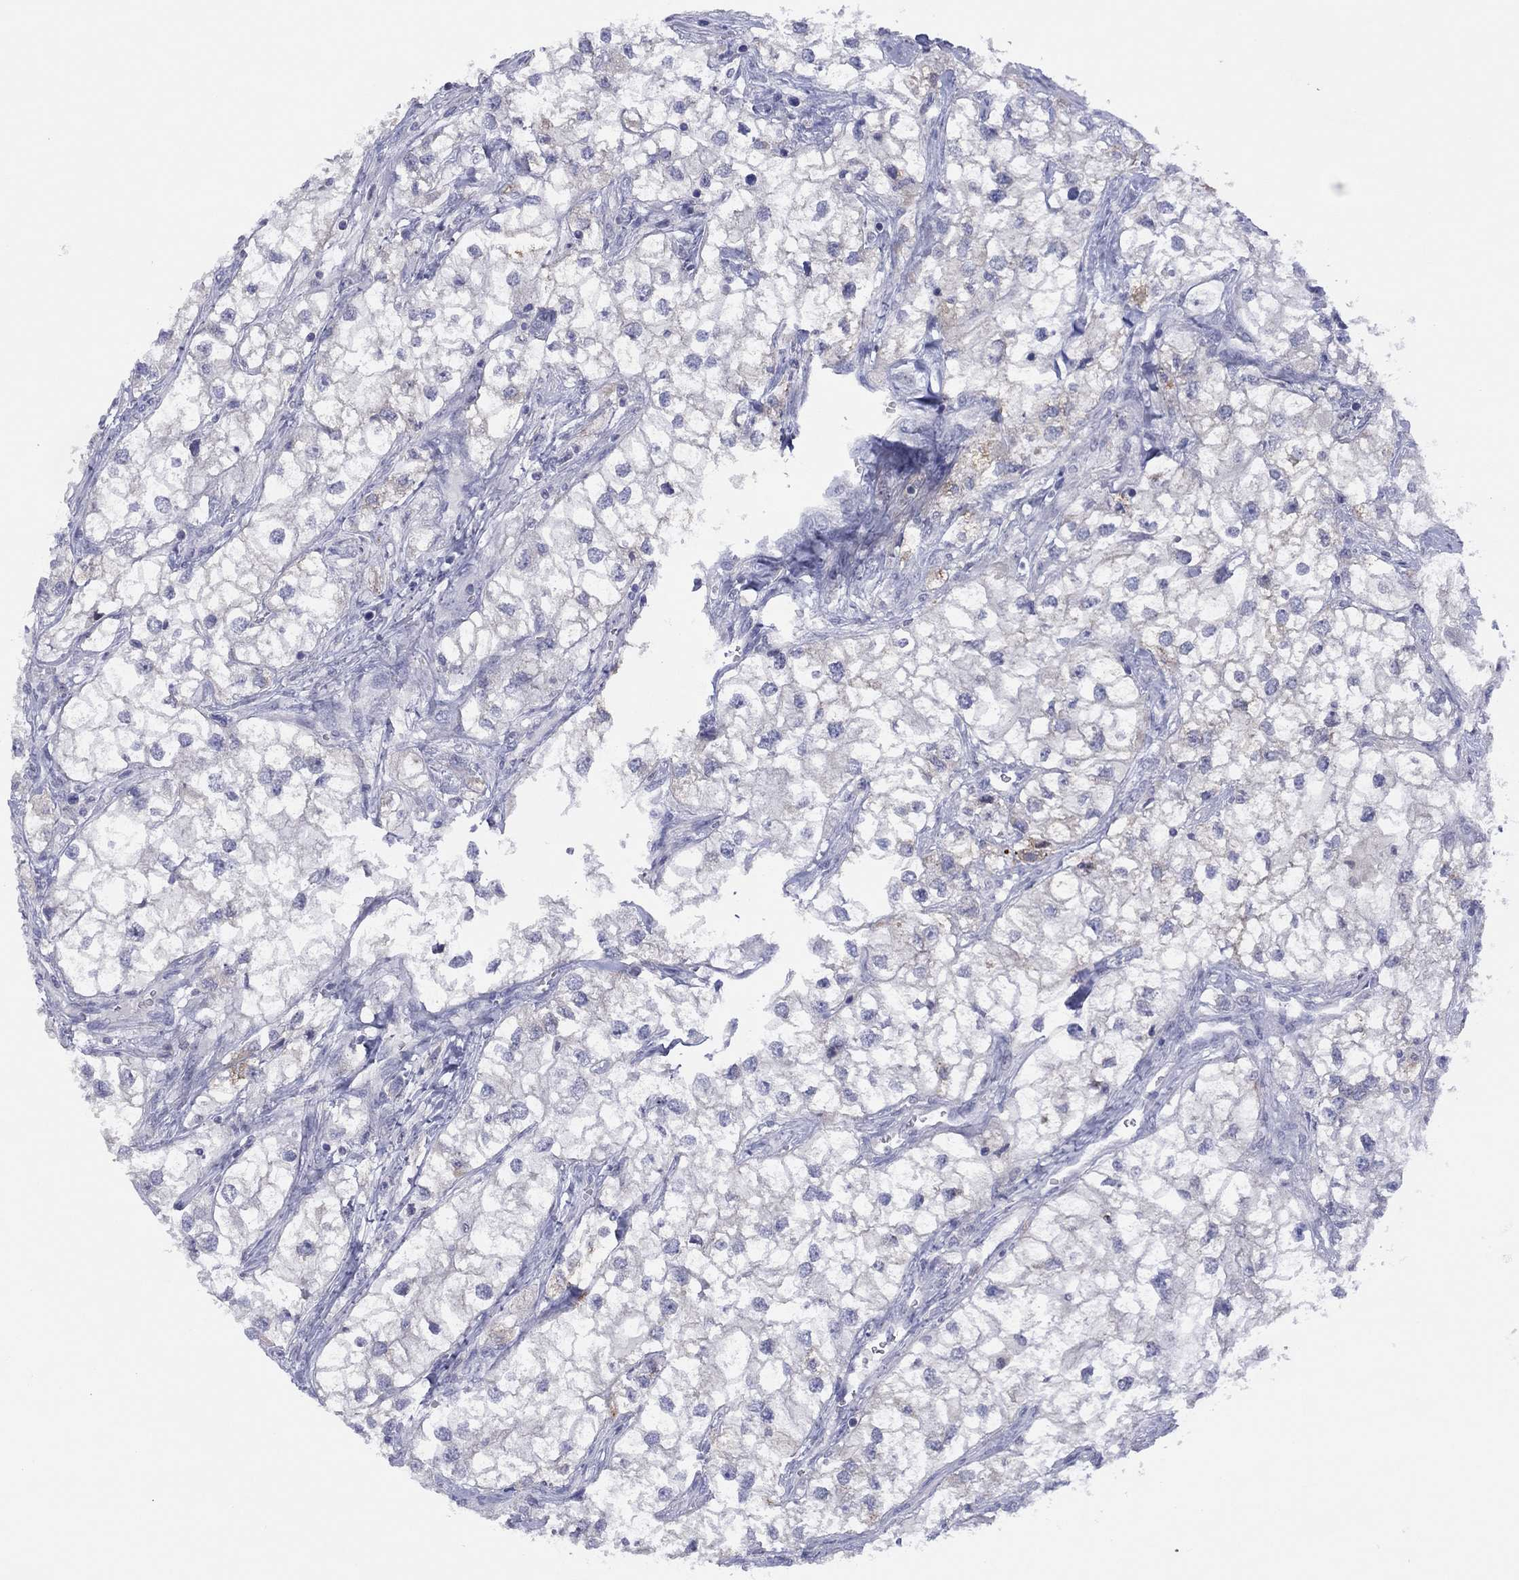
{"staining": {"intensity": "negative", "quantity": "none", "location": "none"}, "tissue": "renal cancer", "cell_type": "Tumor cells", "image_type": "cancer", "snomed": [{"axis": "morphology", "description": "Adenocarcinoma, NOS"}, {"axis": "topography", "description": "Kidney"}], "caption": "Image shows no significant protein positivity in tumor cells of renal cancer. (Stains: DAB IHC with hematoxylin counter stain, Microscopy: brightfield microscopy at high magnification).", "gene": "CYP2B6", "patient": {"sex": "male", "age": 59}}